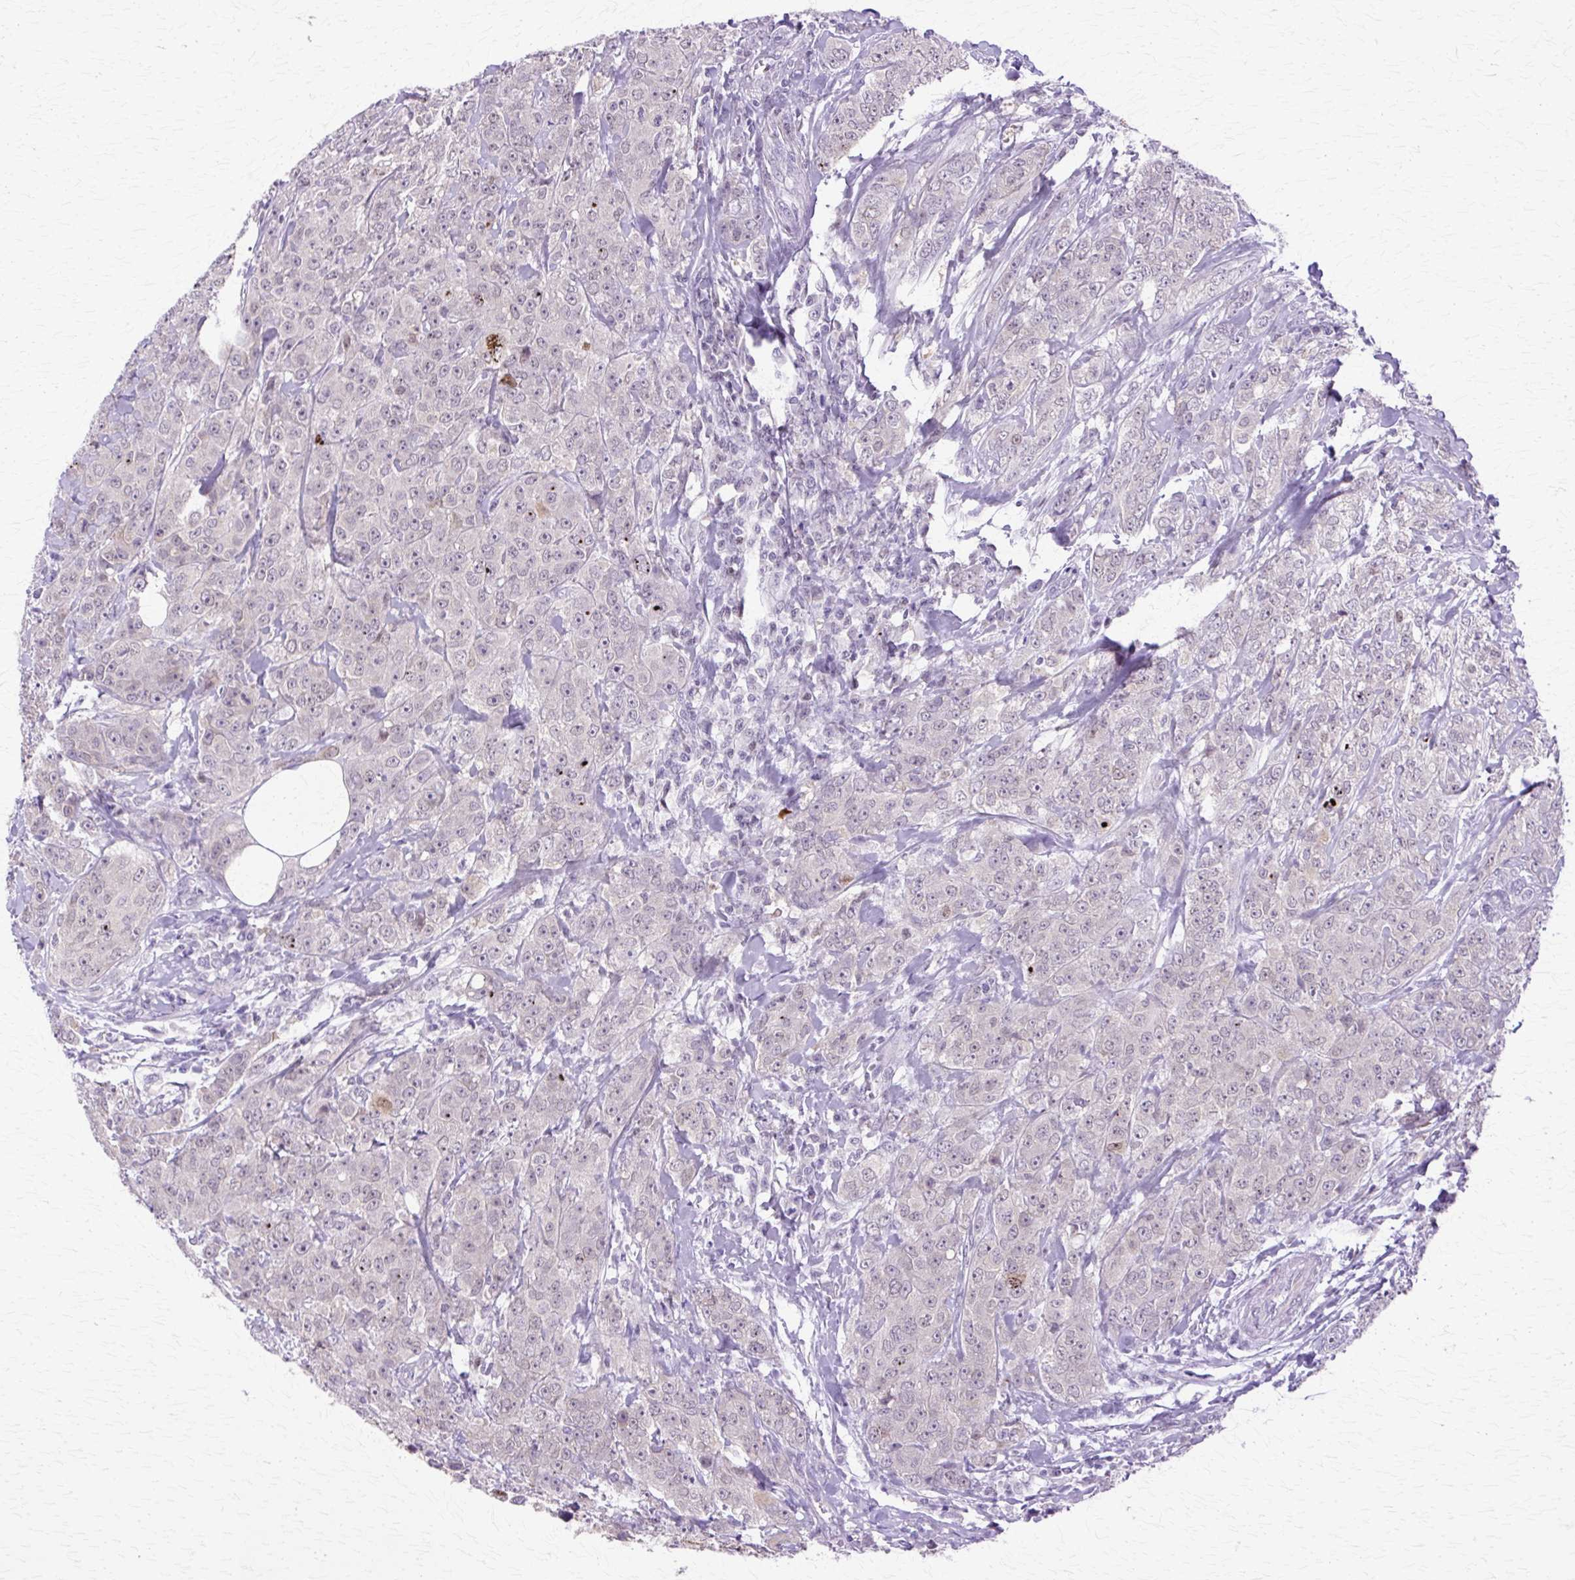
{"staining": {"intensity": "moderate", "quantity": "<25%", "location": "nuclear"}, "tissue": "breast cancer", "cell_type": "Tumor cells", "image_type": "cancer", "snomed": [{"axis": "morphology", "description": "Duct carcinoma"}, {"axis": "topography", "description": "Breast"}], "caption": "The immunohistochemical stain highlights moderate nuclear staining in tumor cells of breast cancer (invasive ductal carcinoma) tissue. Ihc stains the protein in brown and the nuclei are stained blue.", "gene": "HSPA8", "patient": {"sex": "female", "age": 43}}